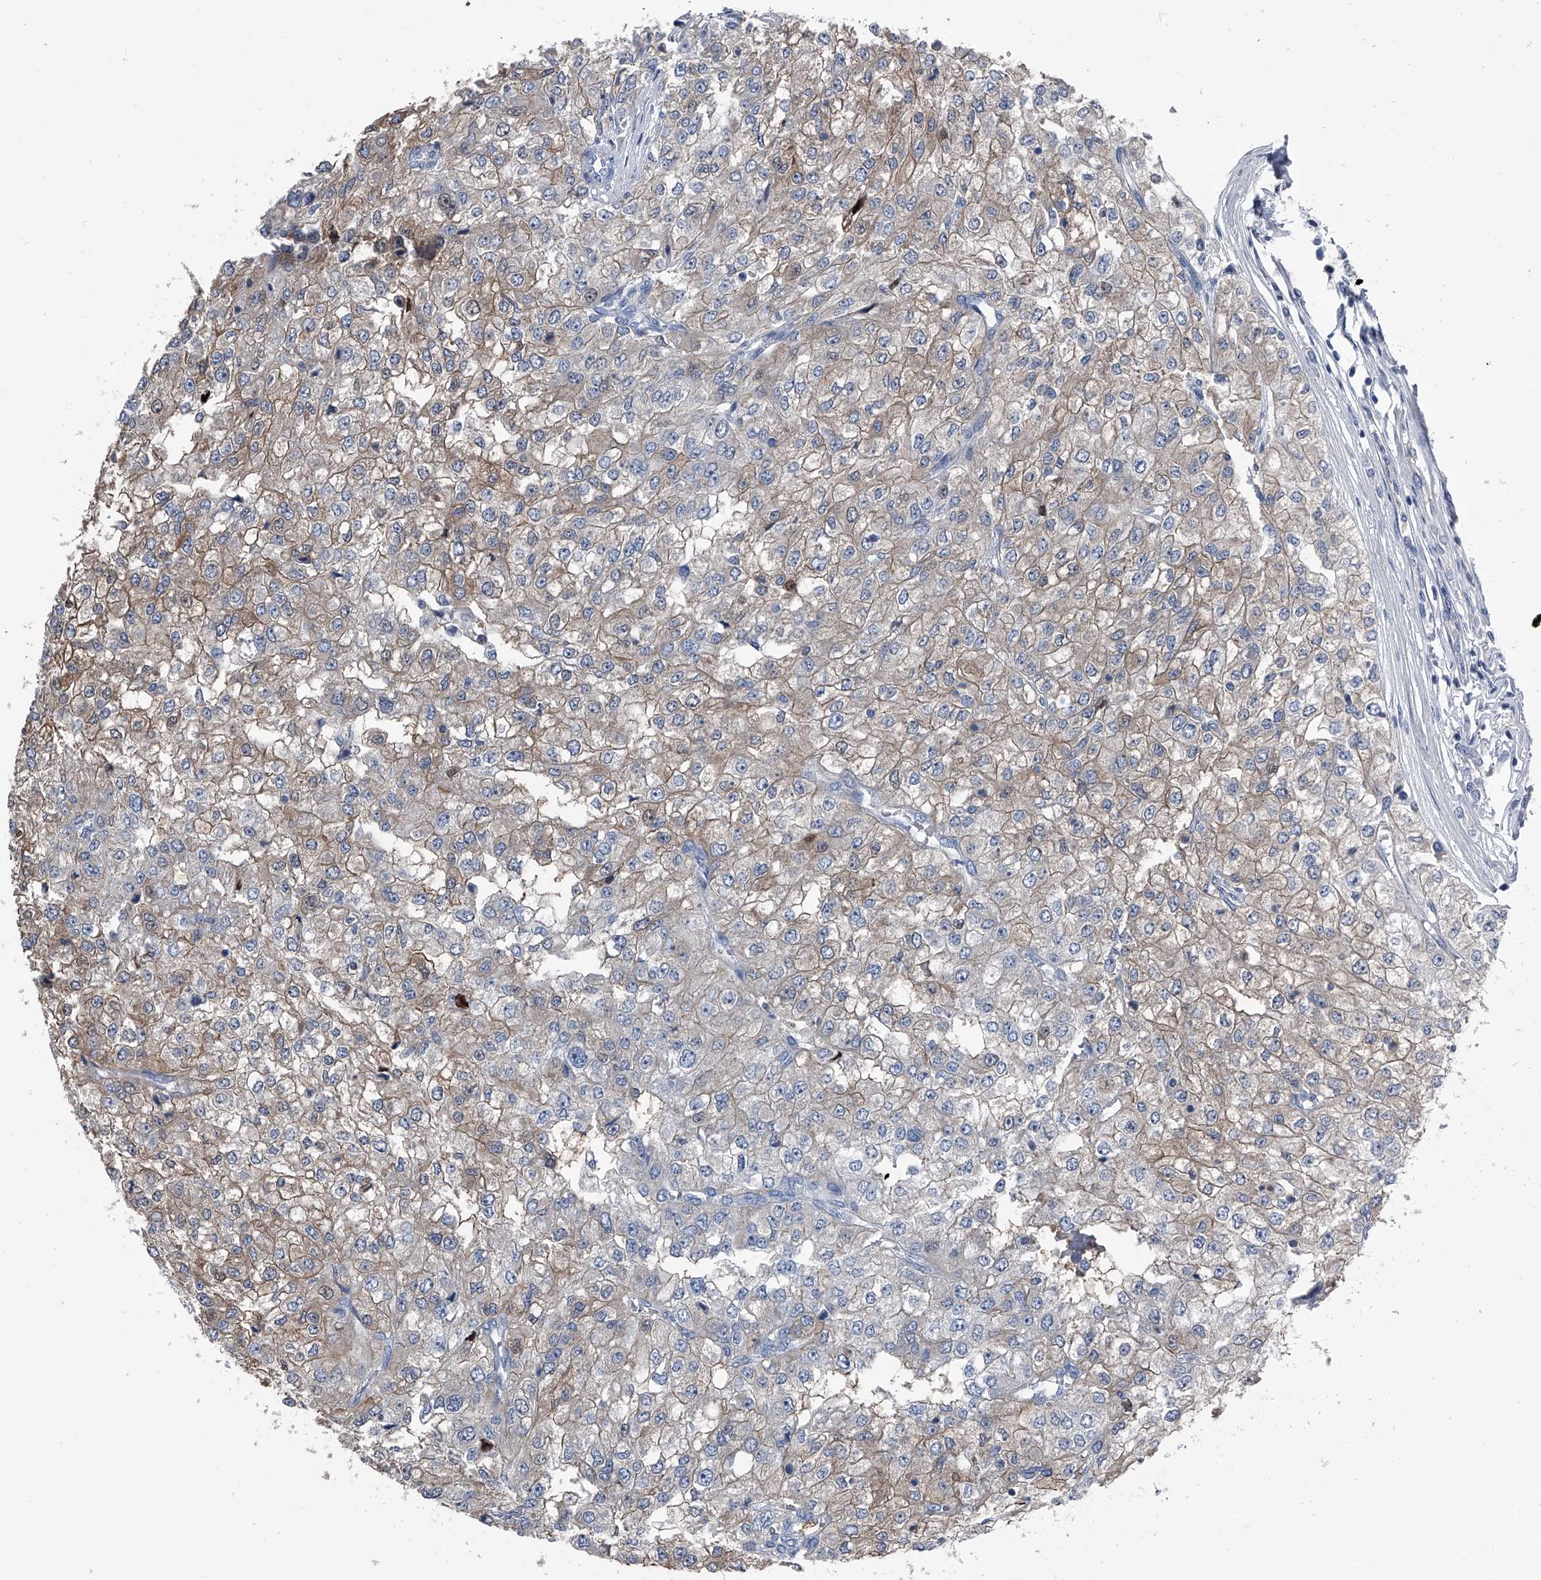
{"staining": {"intensity": "weak", "quantity": ">75%", "location": "cytoplasmic/membranous"}, "tissue": "renal cancer", "cell_type": "Tumor cells", "image_type": "cancer", "snomed": [{"axis": "morphology", "description": "Adenocarcinoma, NOS"}, {"axis": "topography", "description": "Kidney"}], "caption": "IHC (DAB (3,3'-diaminobenzidine)) staining of human adenocarcinoma (renal) shows weak cytoplasmic/membranous protein positivity in about >75% of tumor cells.", "gene": "KIF13A", "patient": {"sex": "female", "age": 54}}